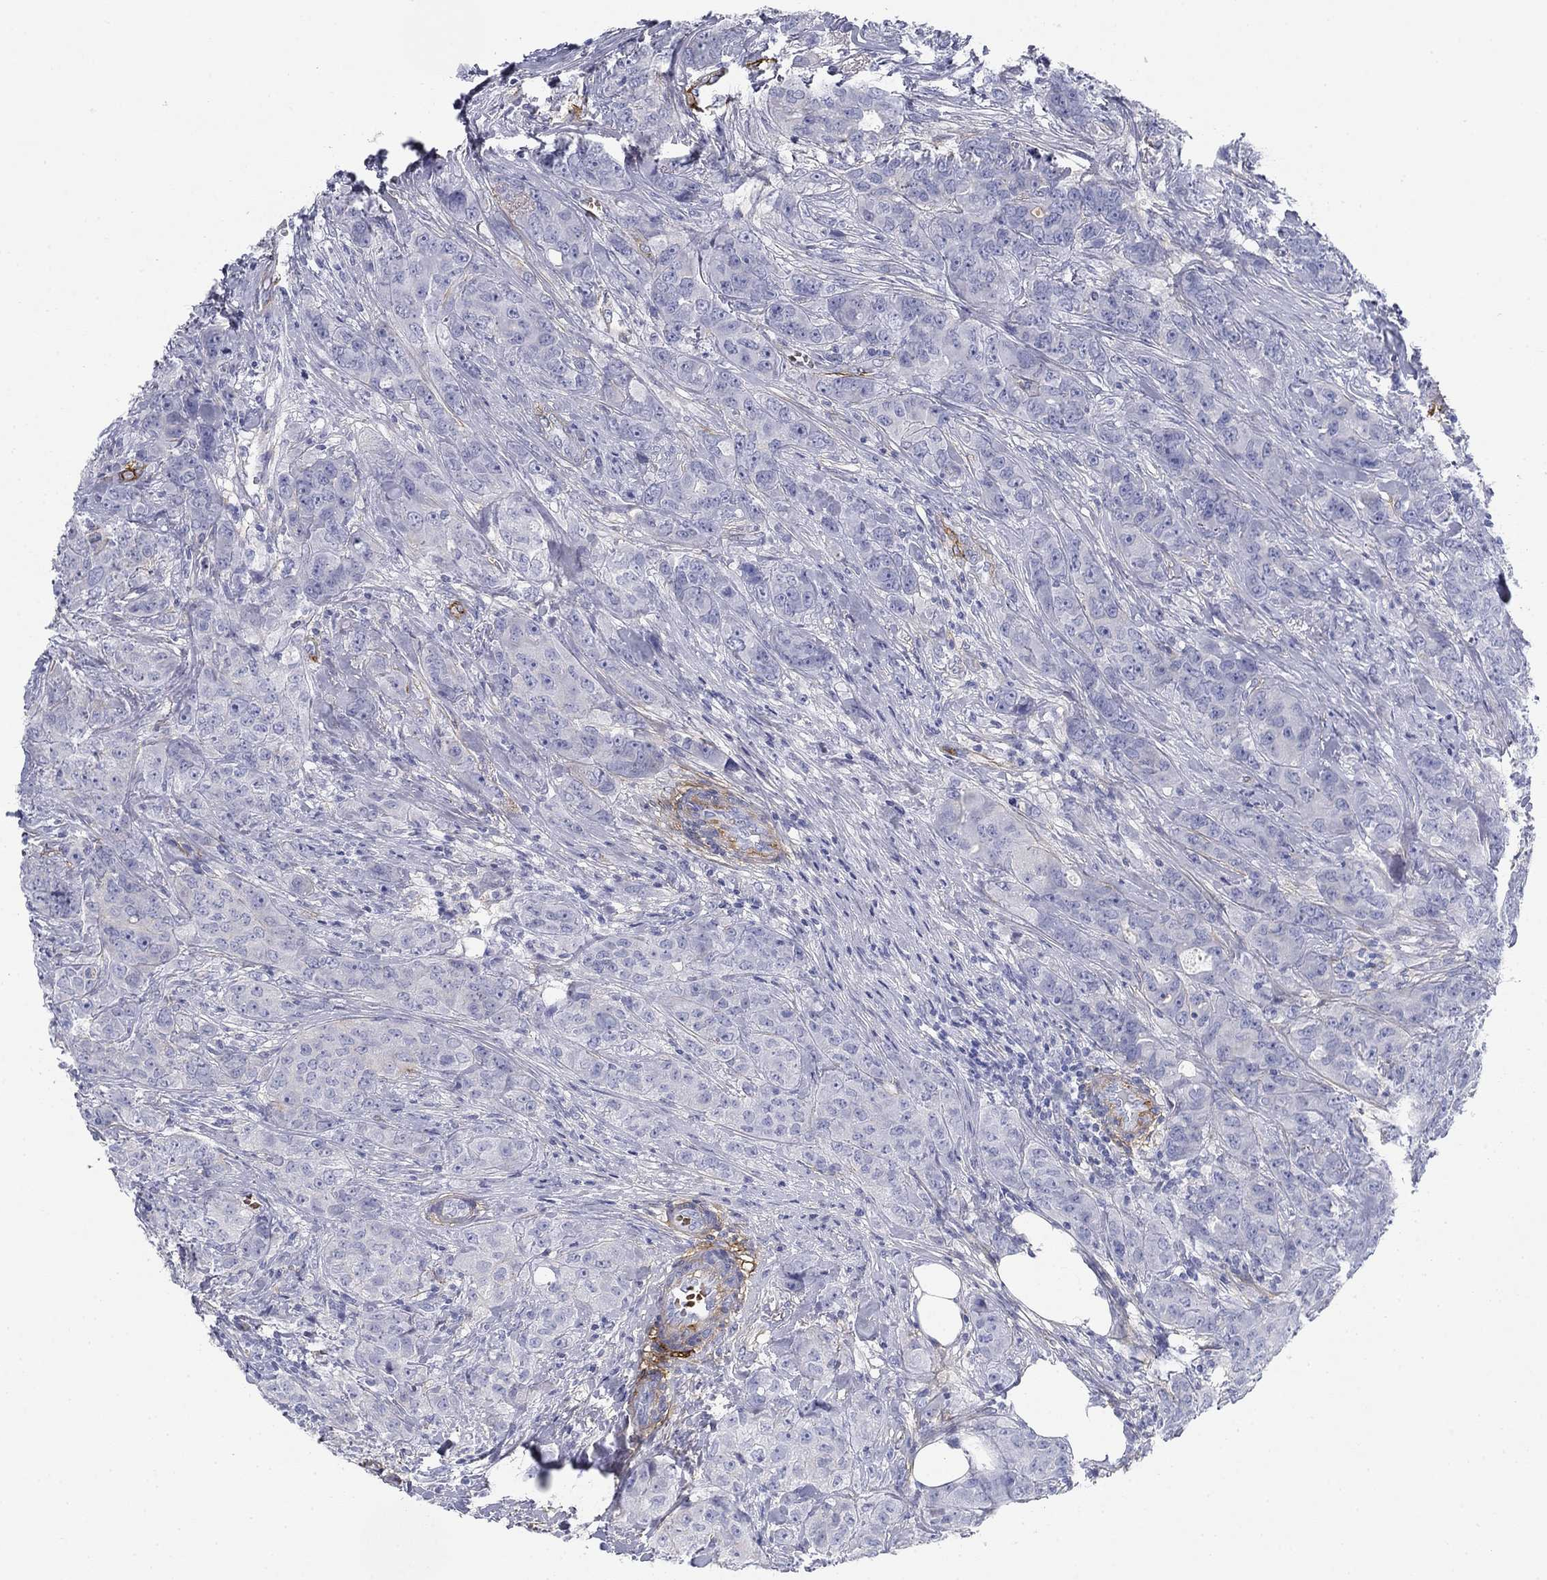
{"staining": {"intensity": "negative", "quantity": "none", "location": "none"}, "tissue": "breast cancer", "cell_type": "Tumor cells", "image_type": "cancer", "snomed": [{"axis": "morphology", "description": "Duct carcinoma"}, {"axis": "topography", "description": "Breast"}], "caption": "Tumor cells show no significant staining in breast cancer (invasive ductal carcinoma). Brightfield microscopy of IHC stained with DAB (3,3'-diaminobenzidine) (brown) and hematoxylin (blue), captured at high magnification.", "gene": "GPC1", "patient": {"sex": "female", "age": 43}}